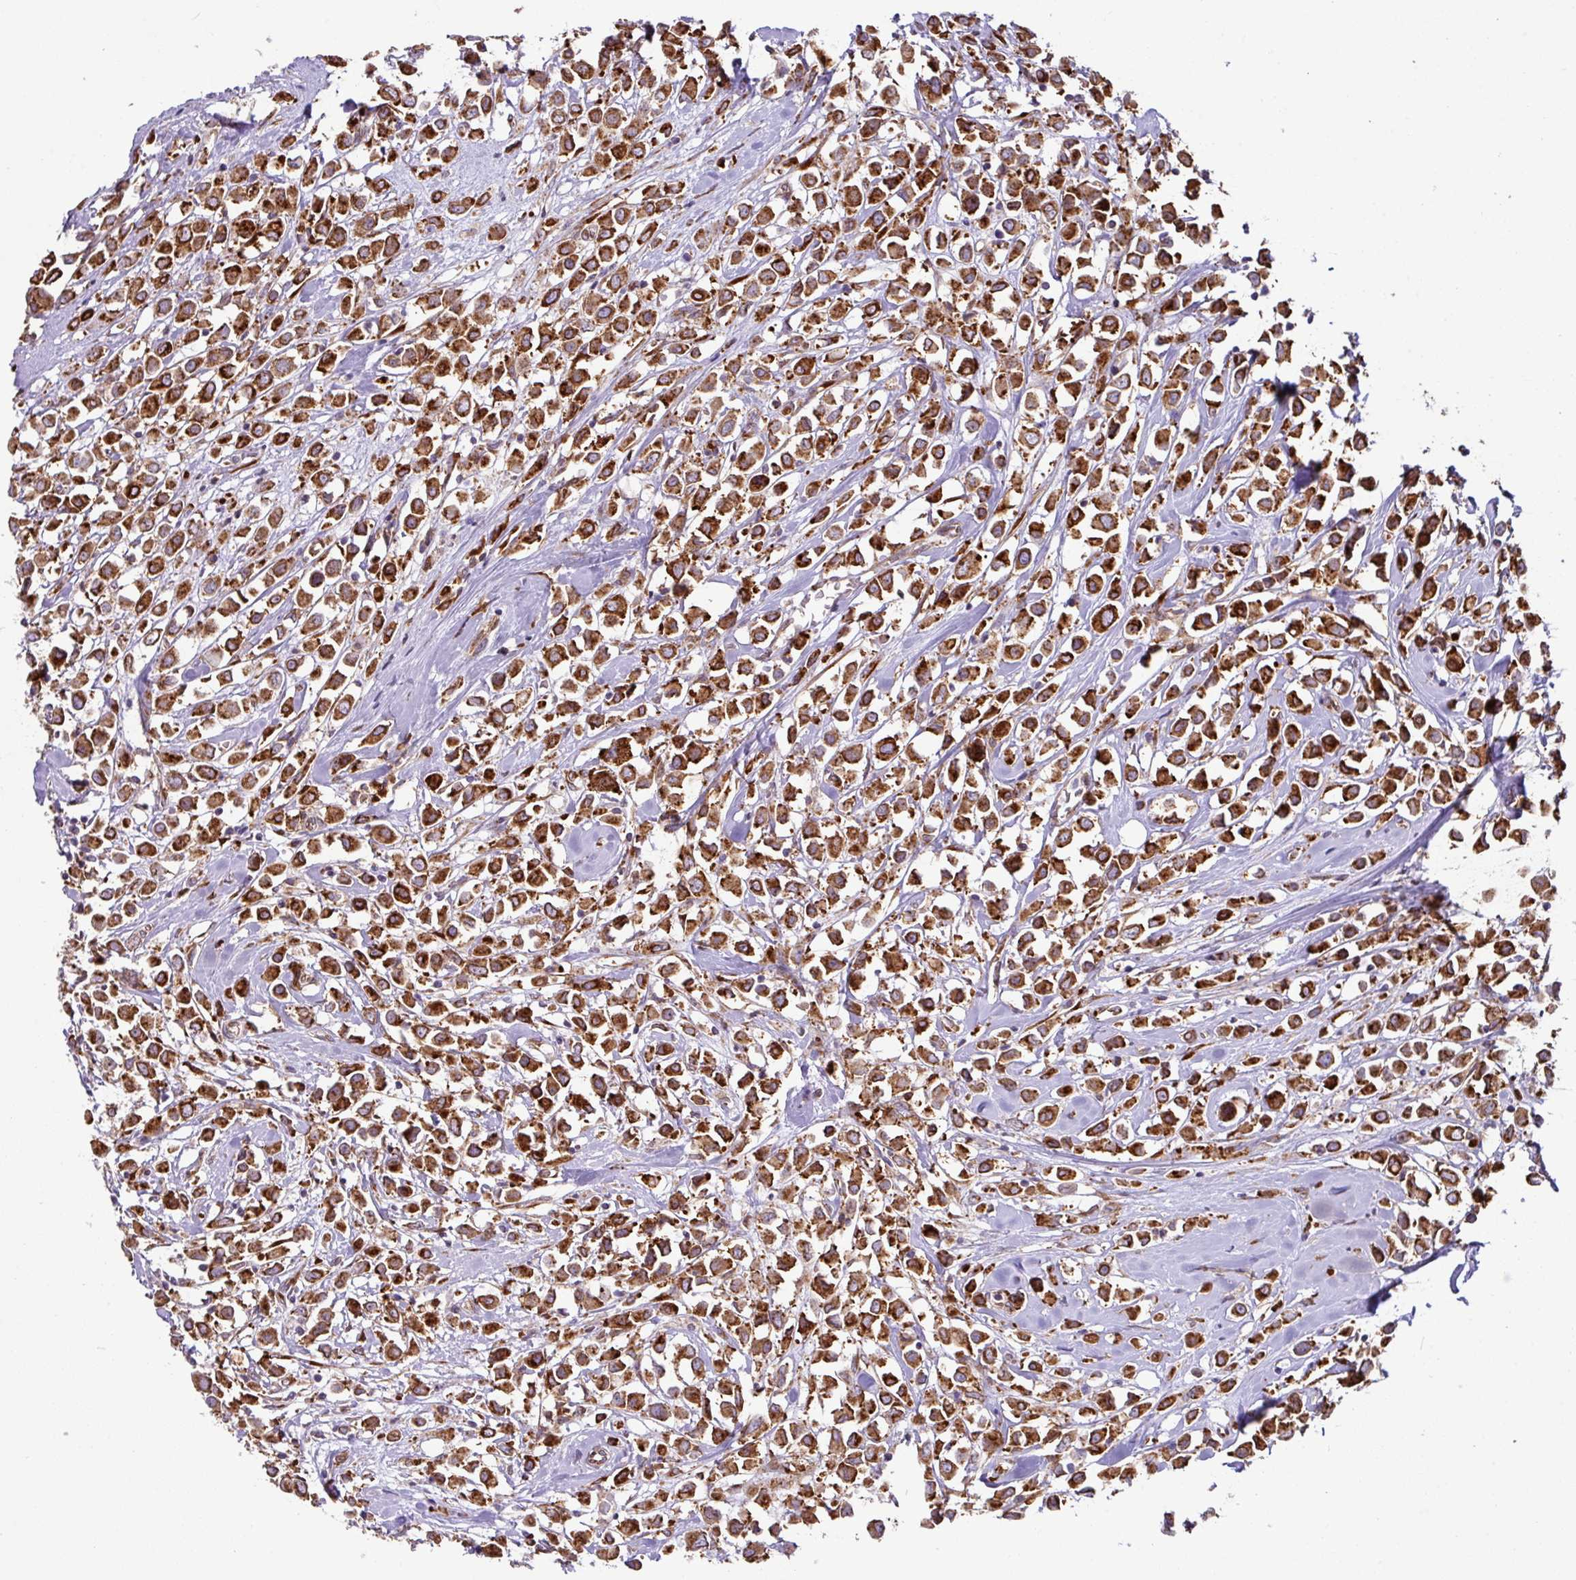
{"staining": {"intensity": "strong", "quantity": ">75%", "location": "cytoplasmic/membranous"}, "tissue": "breast cancer", "cell_type": "Tumor cells", "image_type": "cancer", "snomed": [{"axis": "morphology", "description": "Duct carcinoma"}, {"axis": "topography", "description": "Breast"}], "caption": "Immunohistochemistry (IHC) image of human breast cancer stained for a protein (brown), which demonstrates high levels of strong cytoplasmic/membranous expression in approximately >75% of tumor cells.", "gene": "SLC39A7", "patient": {"sex": "female", "age": 61}}